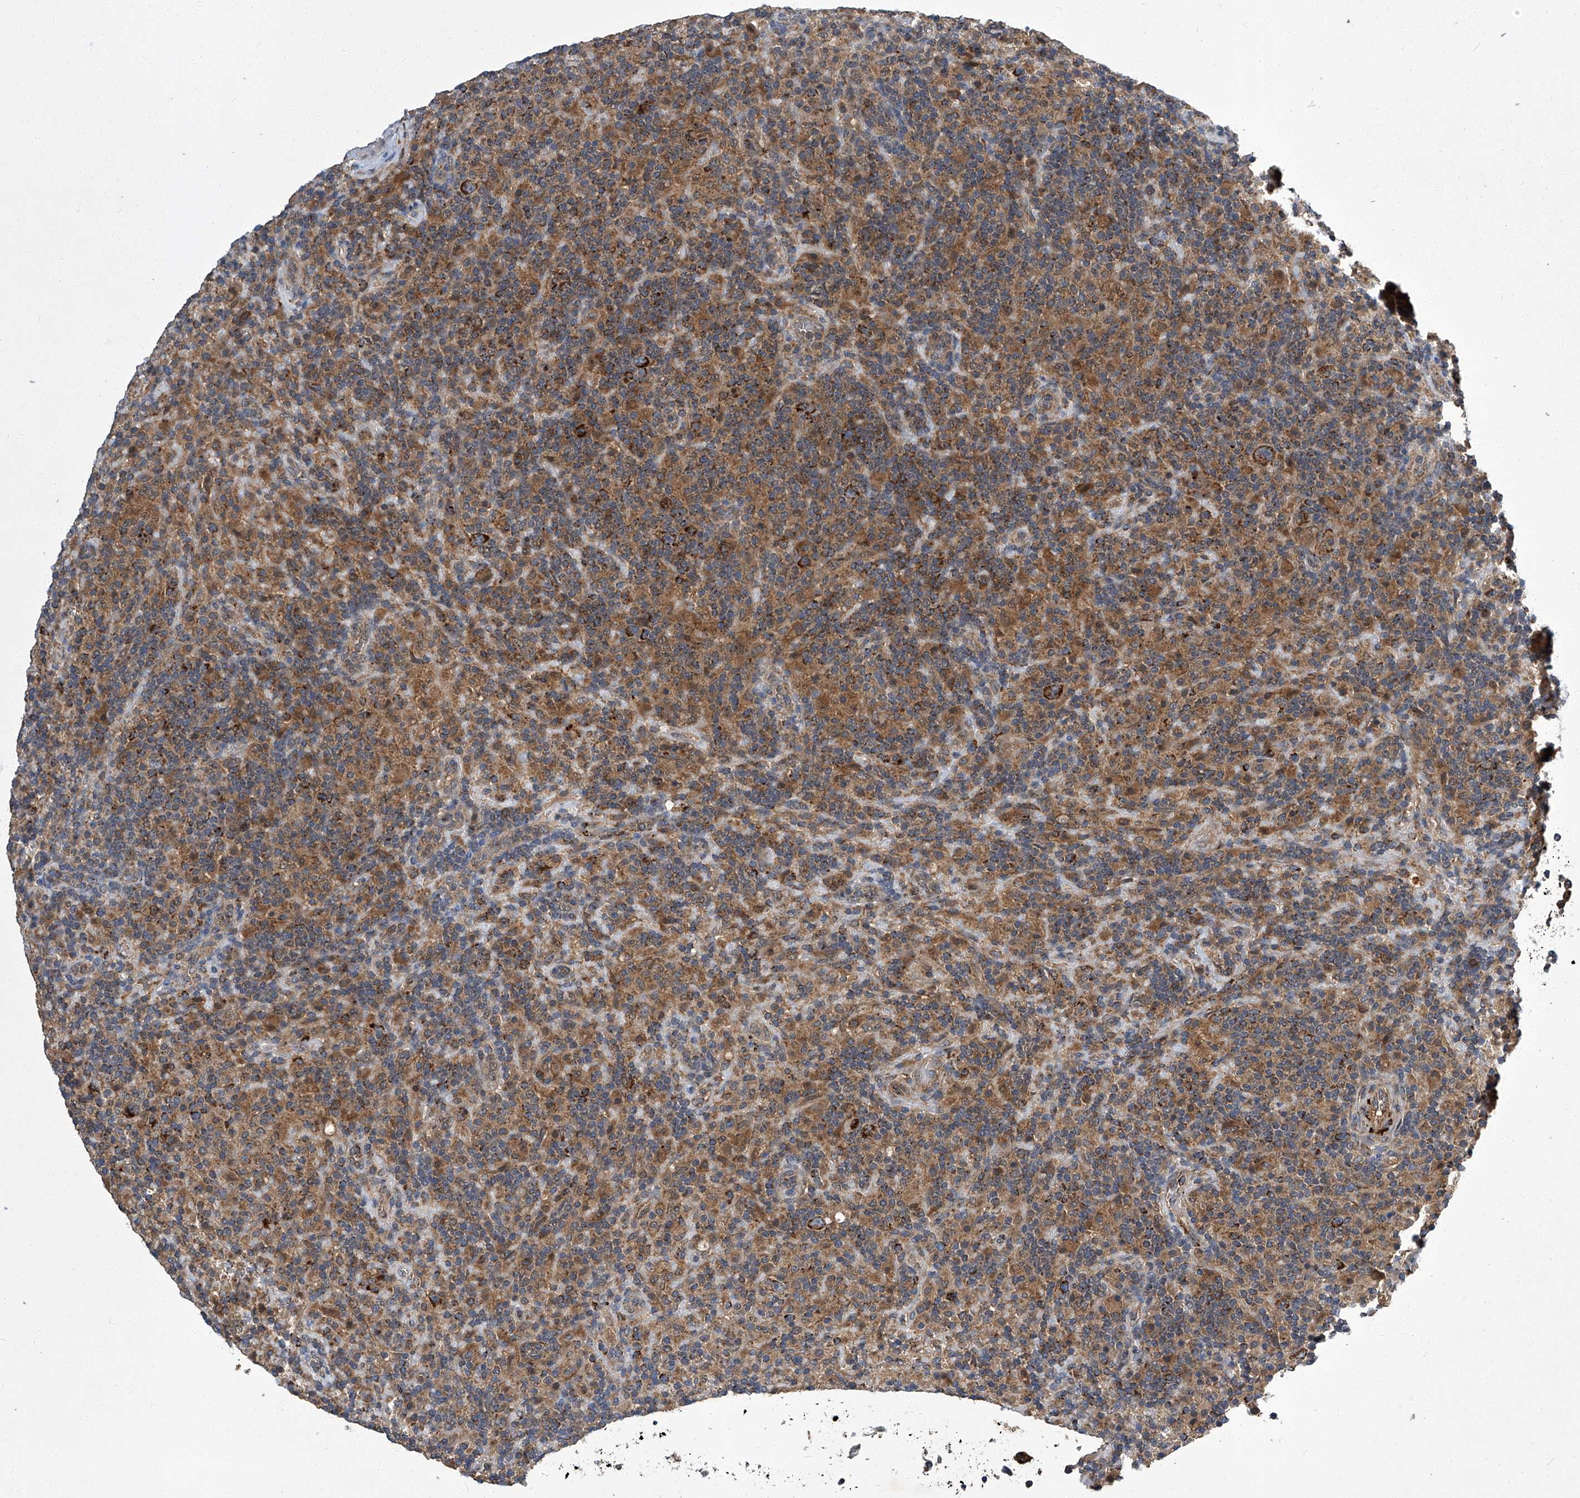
{"staining": {"intensity": "strong", "quantity": ">75%", "location": "cytoplasmic/membranous"}, "tissue": "lymphoma", "cell_type": "Tumor cells", "image_type": "cancer", "snomed": [{"axis": "morphology", "description": "Hodgkin's disease, NOS"}, {"axis": "topography", "description": "Lymph node"}], "caption": "Hodgkin's disease stained with DAB immunohistochemistry (IHC) demonstrates high levels of strong cytoplasmic/membranous staining in about >75% of tumor cells. (DAB (3,3'-diaminobenzidine) = brown stain, brightfield microscopy at high magnification).", "gene": "TNFRSF13B", "patient": {"sex": "male", "age": 70}}